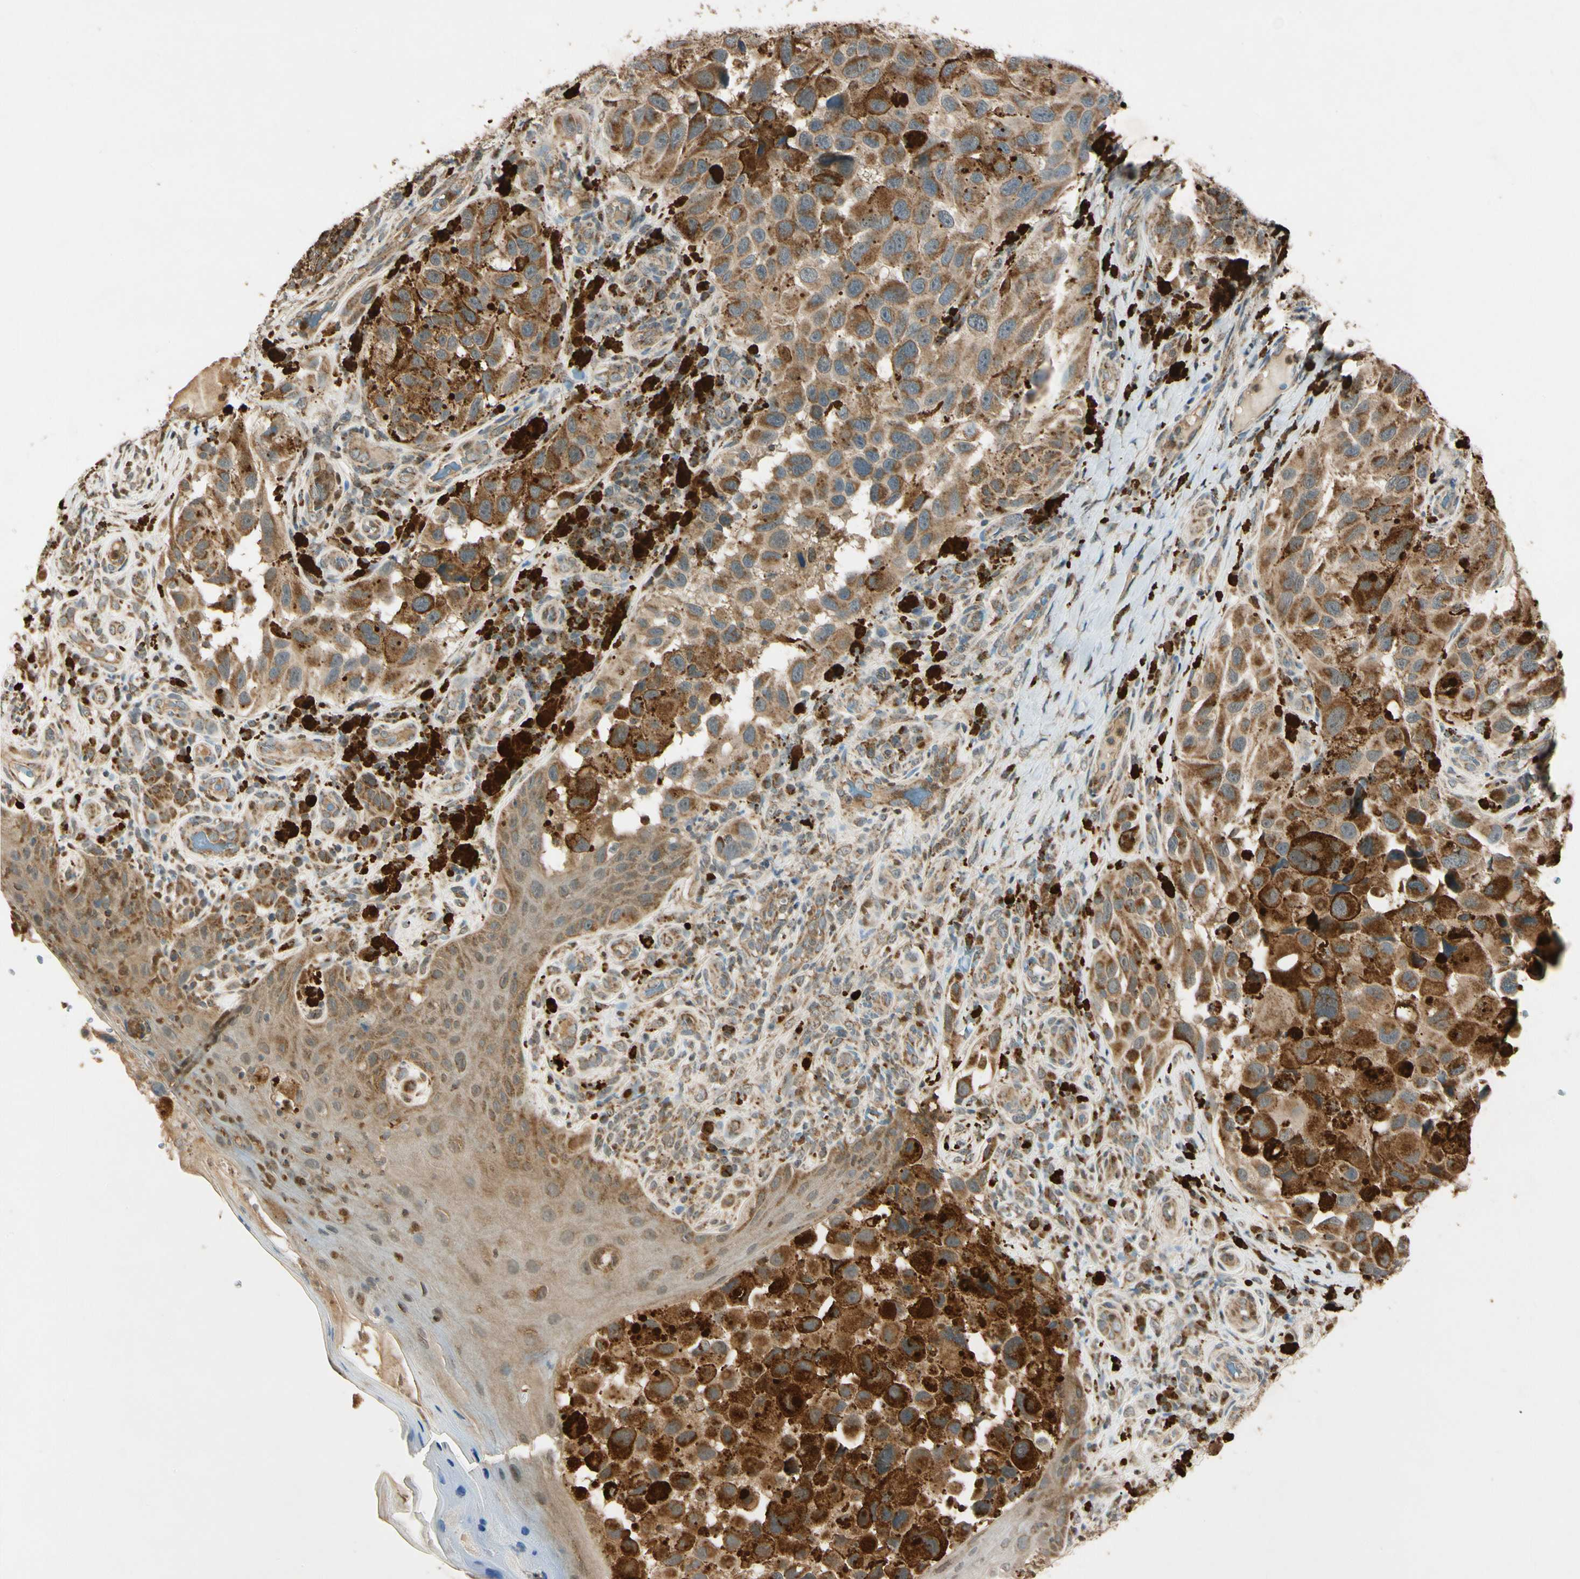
{"staining": {"intensity": "moderate", "quantity": ">75%", "location": "cytoplasmic/membranous"}, "tissue": "melanoma", "cell_type": "Tumor cells", "image_type": "cancer", "snomed": [{"axis": "morphology", "description": "Malignant melanoma, NOS"}, {"axis": "topography", "description": "Skin"}], "caption": "Immunohistochemistry (IHC) of malignant melanoma demonstrates medium levels of moderate cytoplasmic/membranous expression in about >75% of tumor cells.", "gene": "PRDX5", "patient": {"sex": "female", "age": 73}}